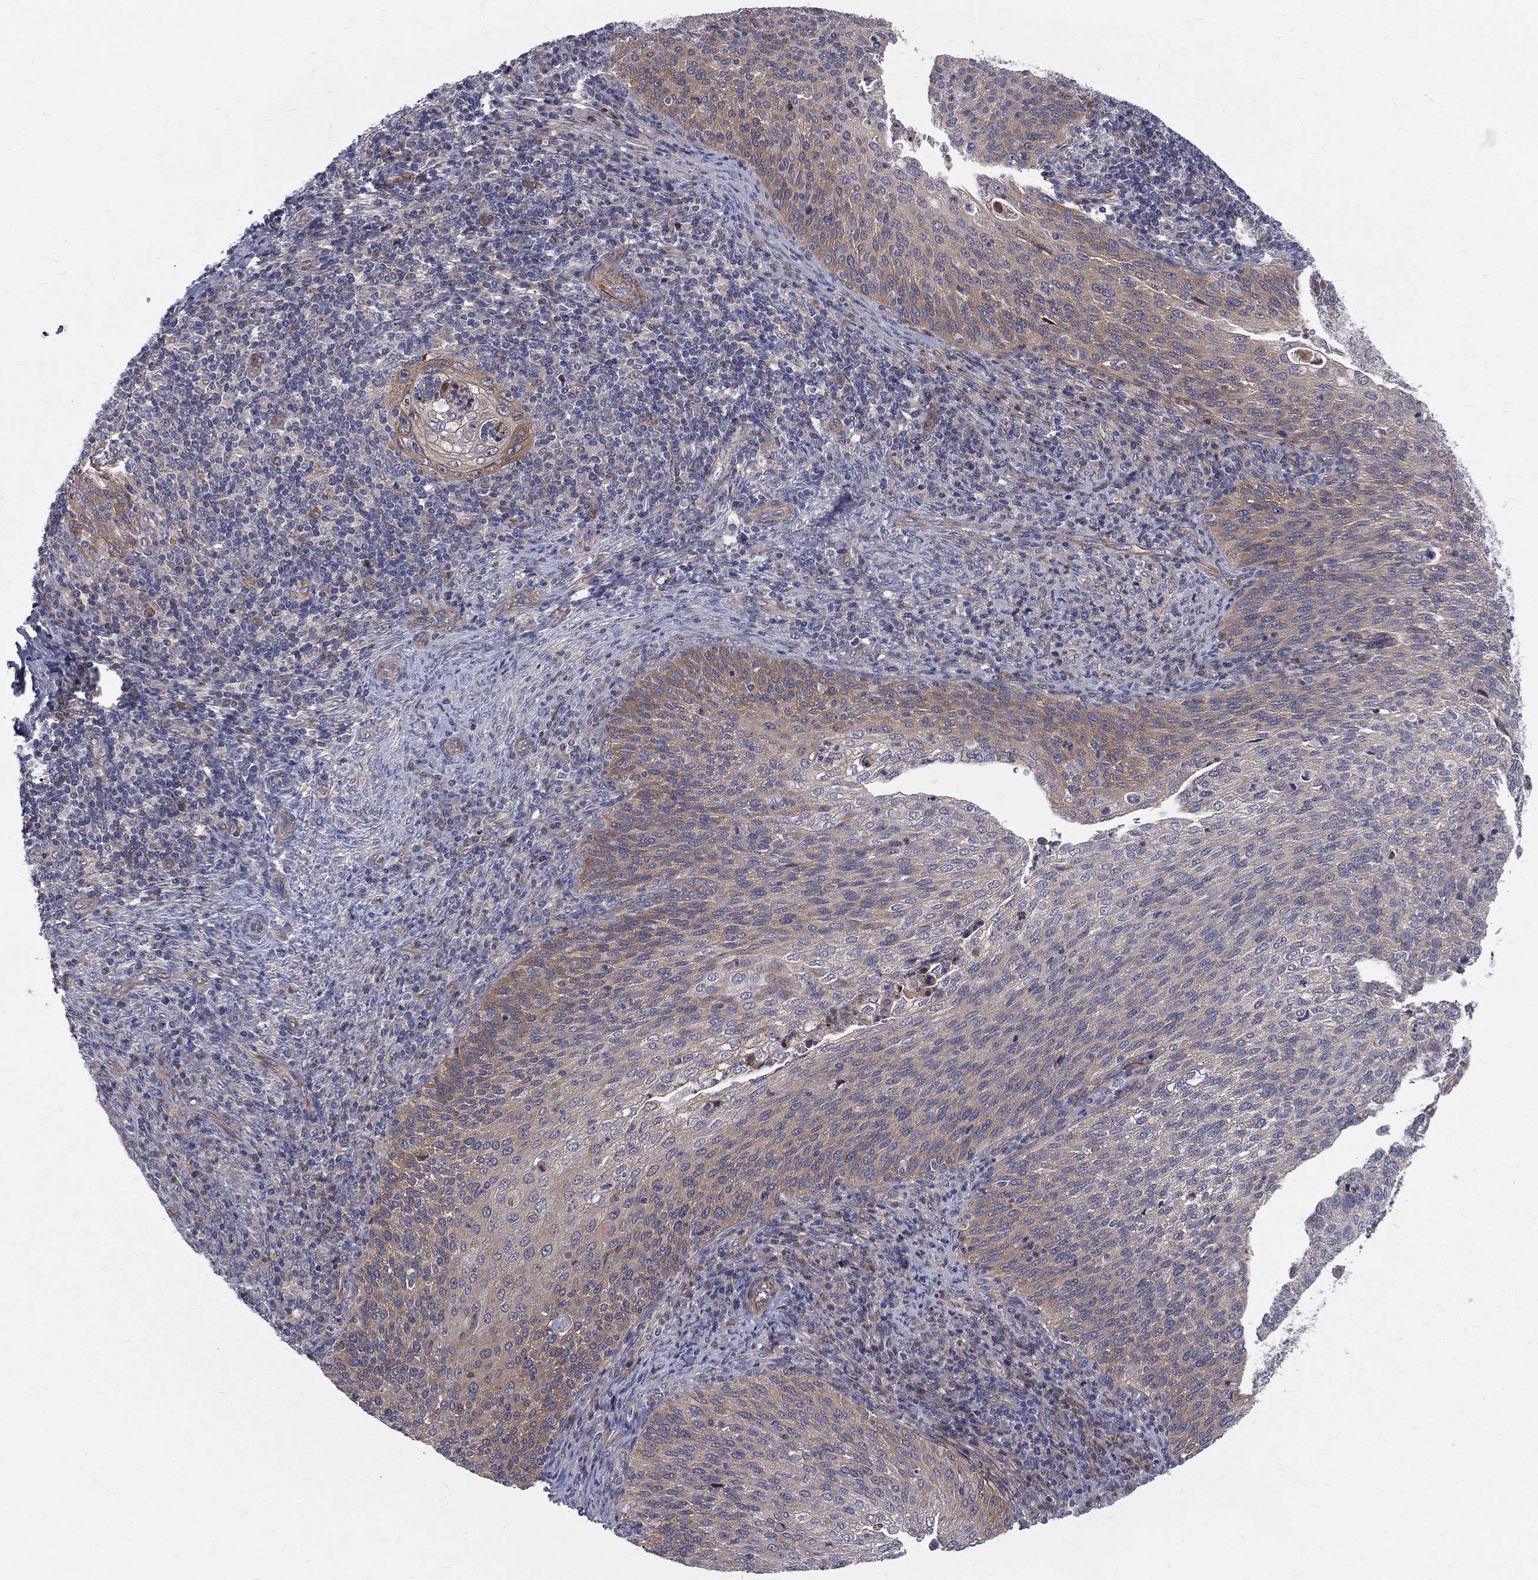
{"staining": {"intensity": "moderate", "quantity": "<25%", "location": "cytoplasmic/membranous"}, "tissue": "cervical cancer", "cell_type": "Tumor cells", "image_type": "cancer", "snomed": [{"axis": "morphology", "description": "Squamous cell carcinoma, NOS"}, {"axis": "topography", "description": "Cervix"}], "caption": "Protein analysis of cervical cancer (squamous cell carcinoma) tissue demonstrates moderate cytoplasmic/membranous expression in about <25% of tumor cells. The protein is stained brown, and the nuclei are stained in blue (DAB (3,3'-diaminobenzidine) IHC with brightfield microscopy, high magnification).", "gene": "POMZP3", "patient": {"sex": "female", "age": 52}}